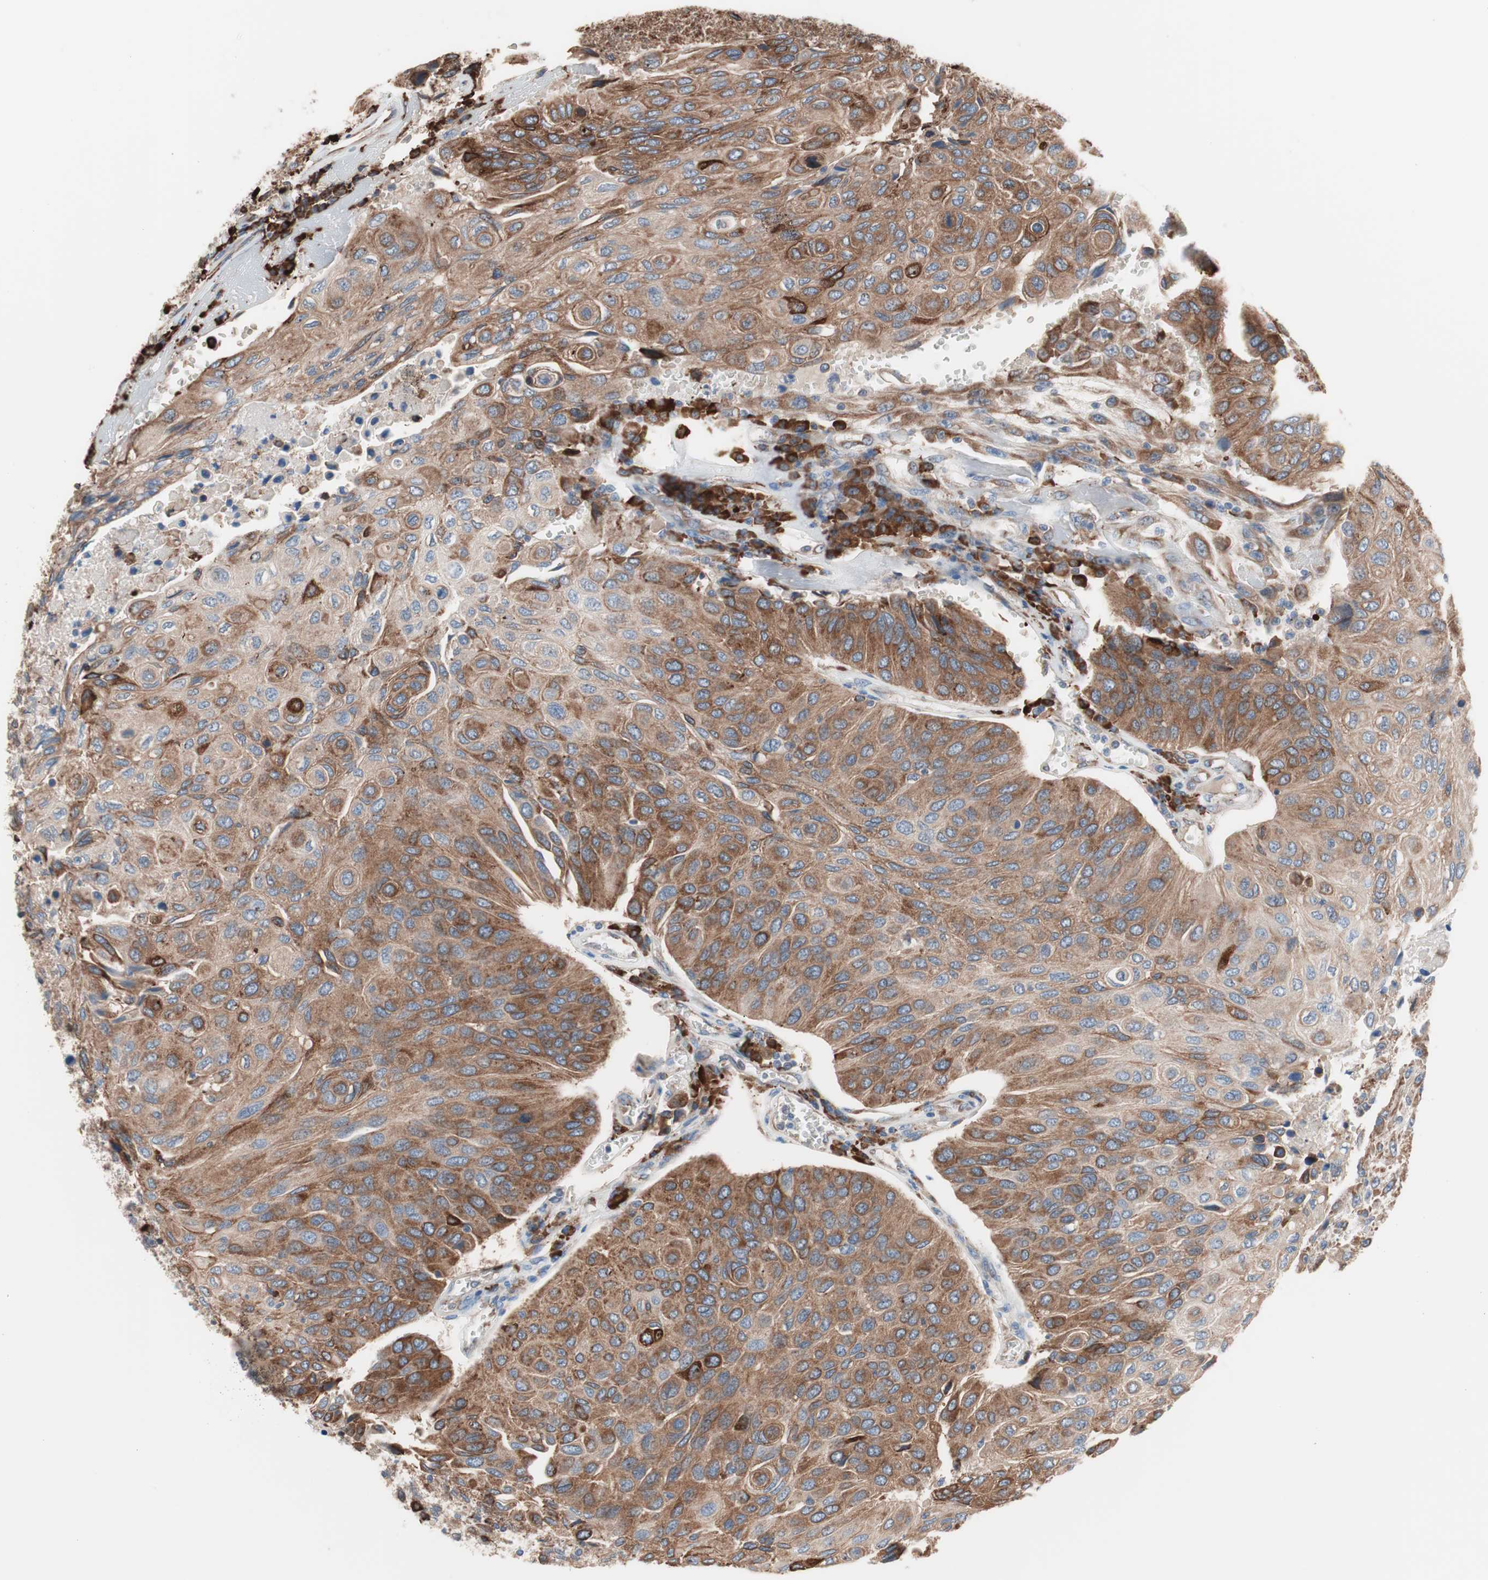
{"staining": {"intensity": "moderate", "quantity": ">75%", "location": "cytoplasmic/membranous"}, "tissue": "urothelial cancer", "cell_type": "Tumor cells", "image_type": "cancer", "snomed": [{"axis": "morphology", "description": "Urothelial carcinoma, High grade"}, {"axis": "topography", "description": "Urinary bladder"}], "caption": "Immunohistochemical staining of urothelial carcinoma (high-grade) exhibits medium levels of moderate cytoplasmic/membranous protein expression in about >75% of tumor cells.", "gene": "SLC27A4", "patient": {"sex": "male", "age": 66}}